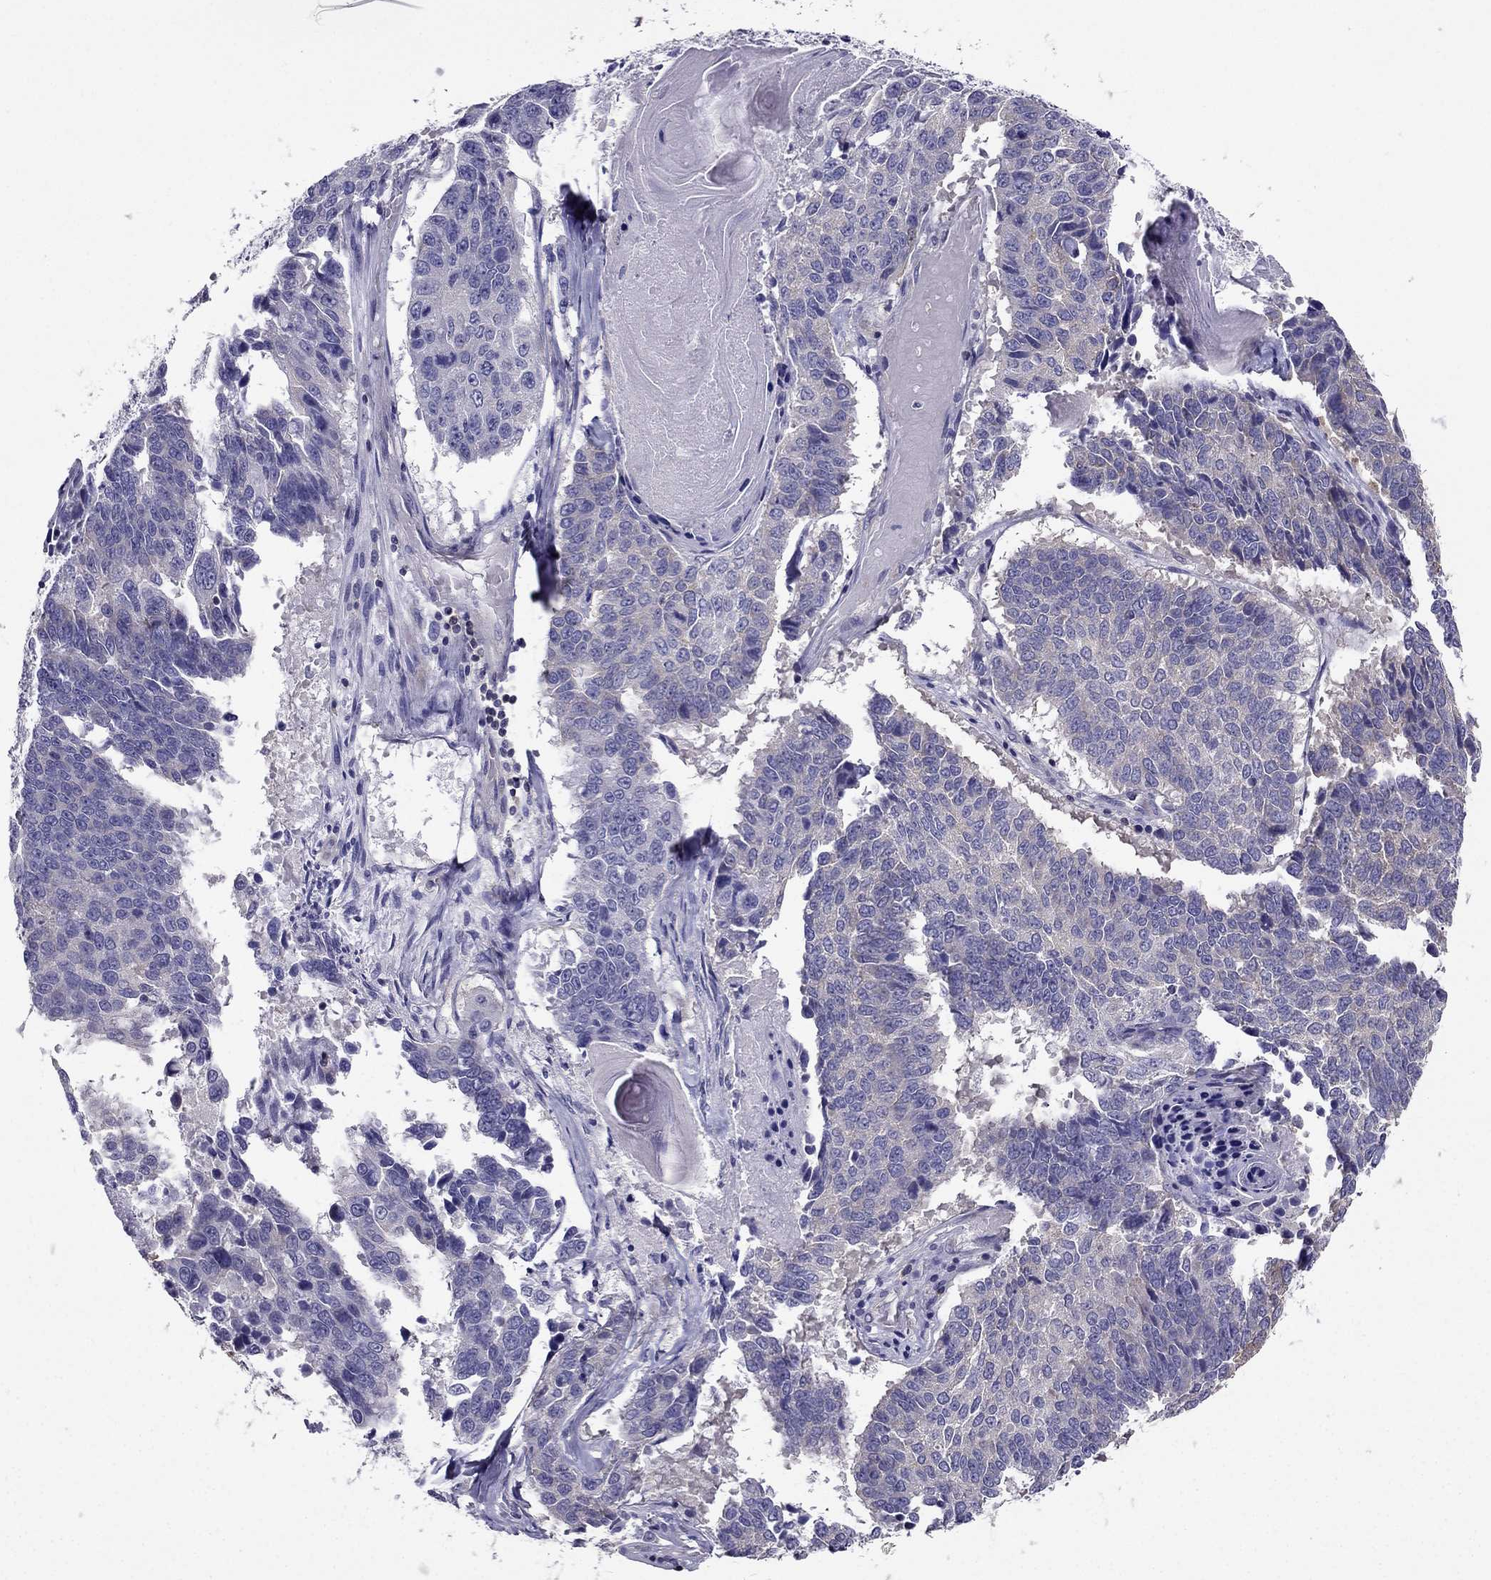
{"staining": {"intensity": "negative", "quantity": "none", "location": "none"}, "tissue": "lung cancer", "cell_type": "Tumor cells", "image_type": "cancer", "snomed": [{"axis": "morphology", "description": "Squamous cell carcinoma, NOS"}, {"axis": "topography", "description": "Lung"}], "caption": "This is an IHC photomicrograph of lung cancer (squamous cell carcinoma). There is no staining in tumor cells.", "gene": "AAK1", "patient": {"sex": "male", "age": 73}}